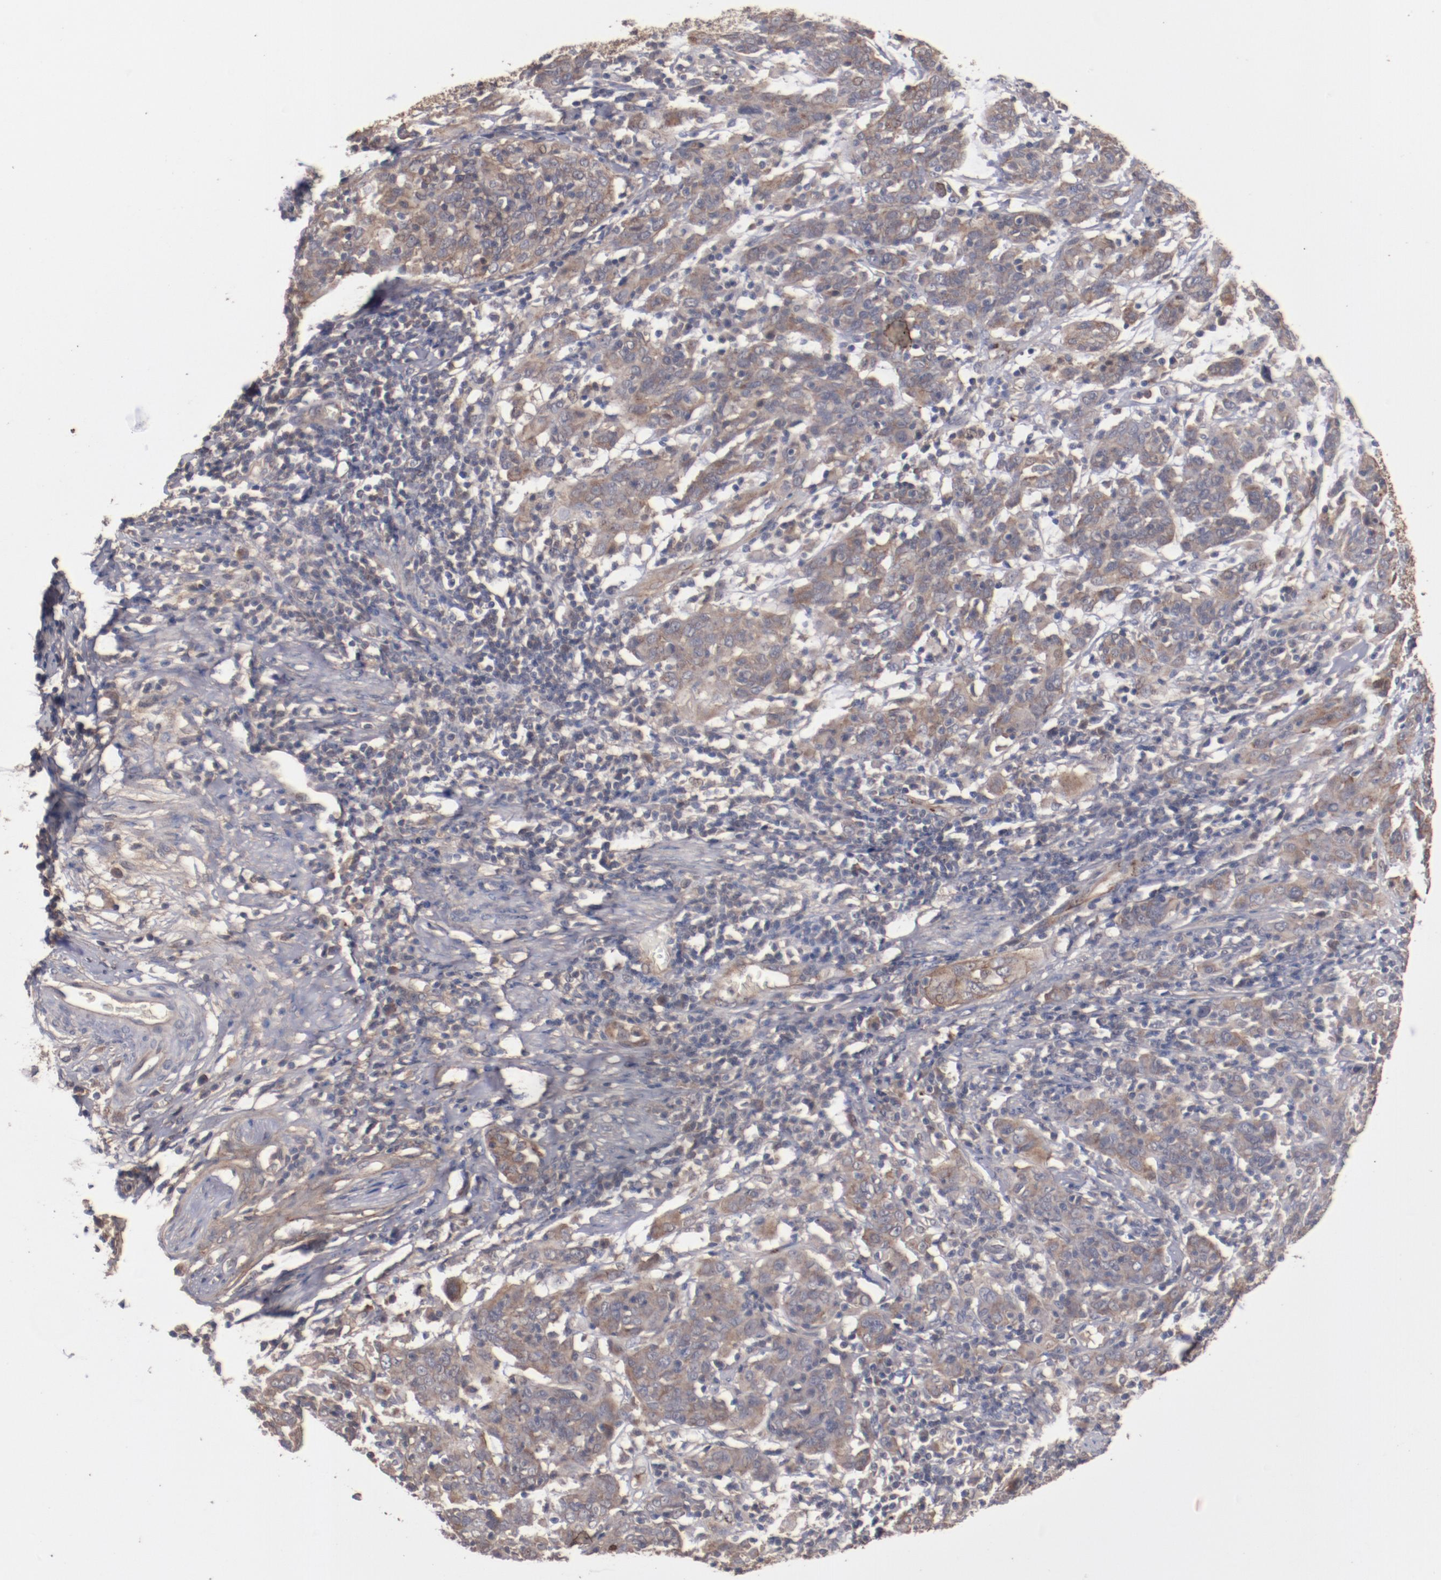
{"staining": {"intensity": "moderate", "quantity": ">75%", "location": "cytoplasmic/membranous"}, "tissue": "cervical cancer", "cell_type": "Tumor cells", "image_type": "cancer", "snomed": [{"axis": "morphology", "description": "Normal tissue, NOS"}, {"axis": "morphology", "description": "Squamous cell carcinoma, NOS"}, {"axis": "topography", "description": "Cervix"}], "caption": "Immunohistochemical staining of cervical cancer reveals medium levels of moderate cytoplasmic/membranous protein staining in about >75% of tumor cells. The staining is performed using DAB brown chromogen to label protein expression. The nuclei are counter-stained blue using hematoxylin.", "gene": "DIPK2B", "patient": {"sex": "female", "age": 67}}